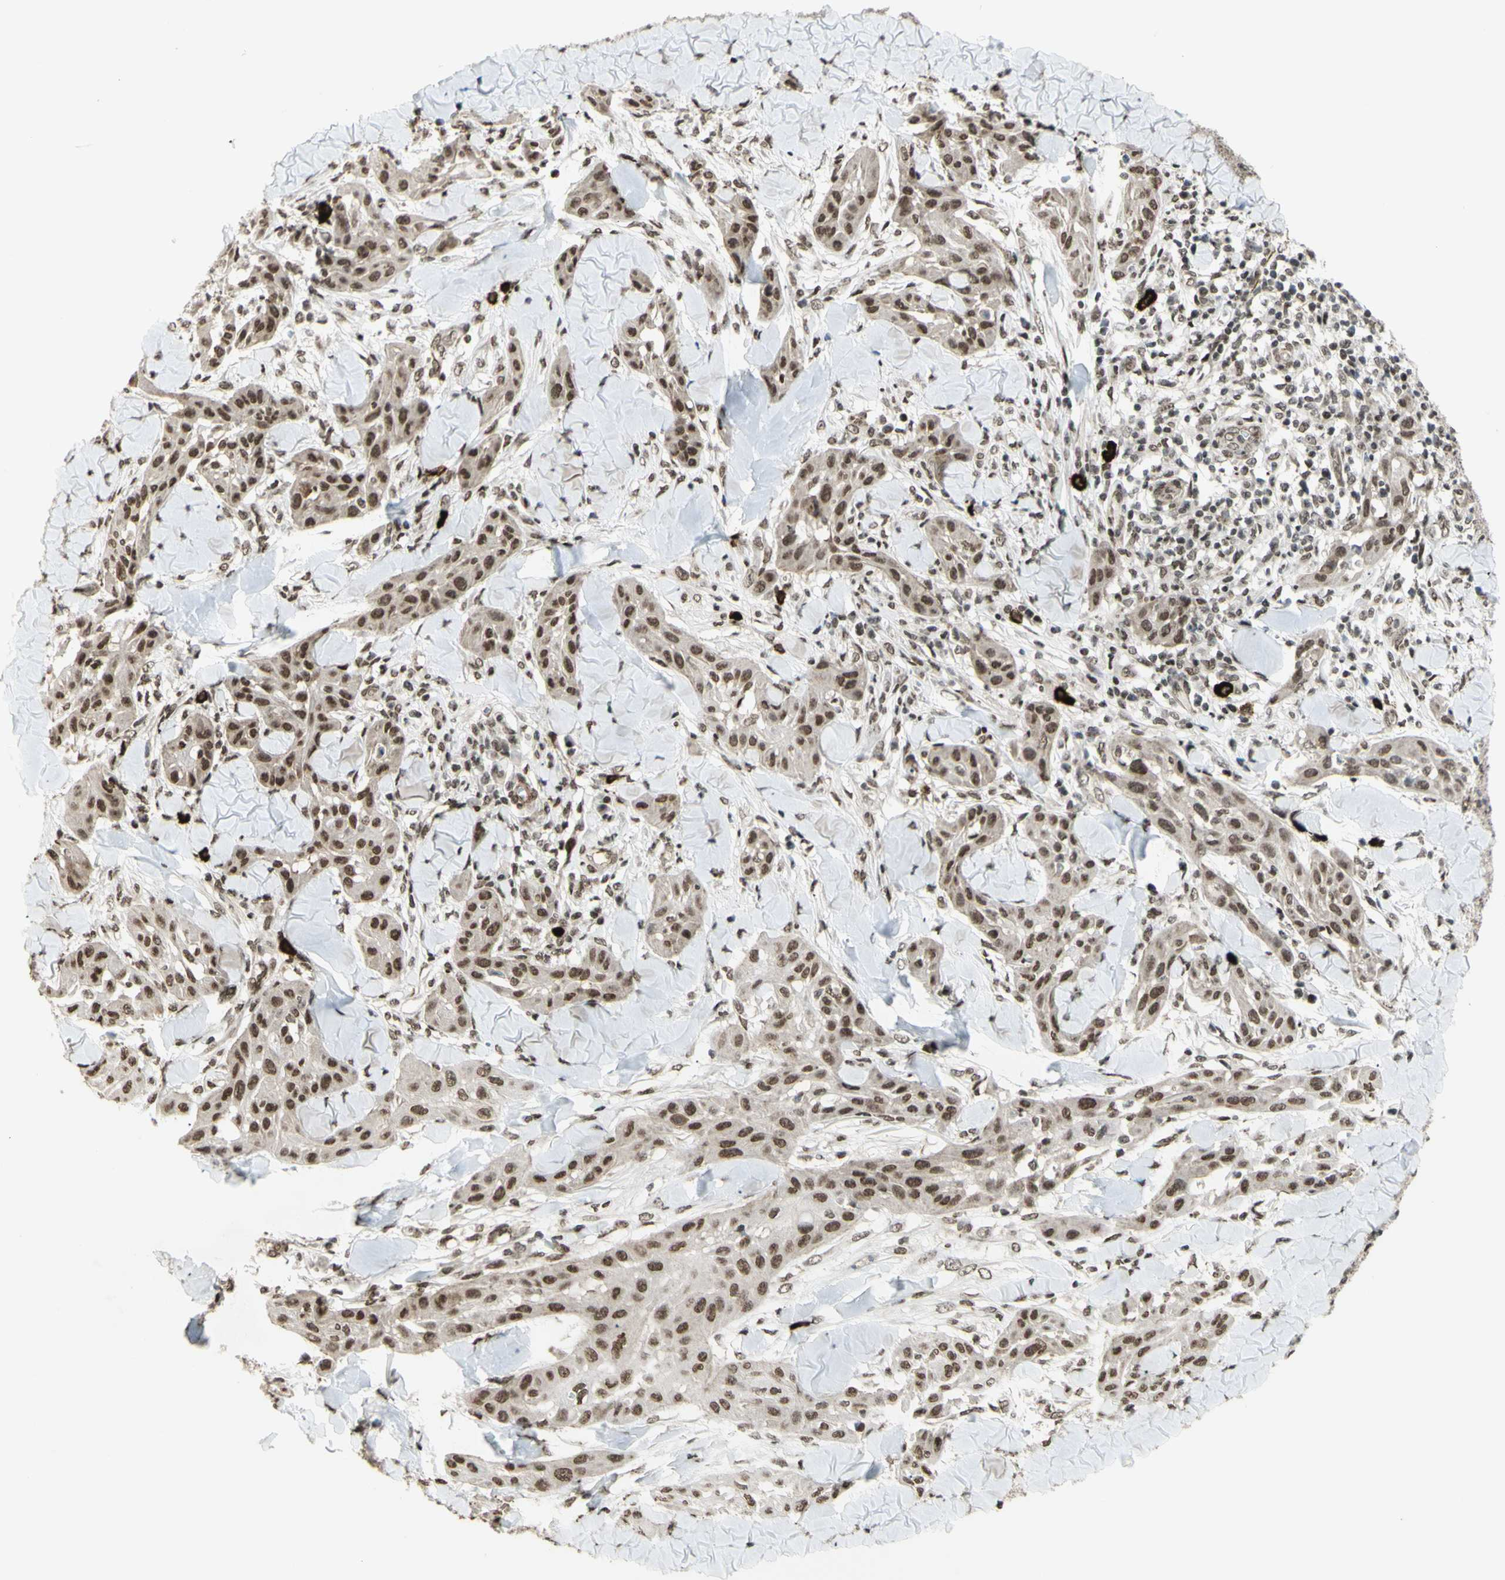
{"staining": {"intensity": "moderate", "quantity": ">75%", "location": "nuclear"}, "tissue": "skin cancer", "cell_type": "Tumor cells", "image_type": "cancer", "snomed": [{"axis": "morphology", "description": "Squamous cell carcinoma, NOS"}, {"axis": "topography", "description": "Skin"}], "caption": "Tumor cells reveal moderate nuclear staining in about >75% of cells in skin cancer.", "gene": "ZMYM6", "patient": {"sex": "male", "age": 24}}